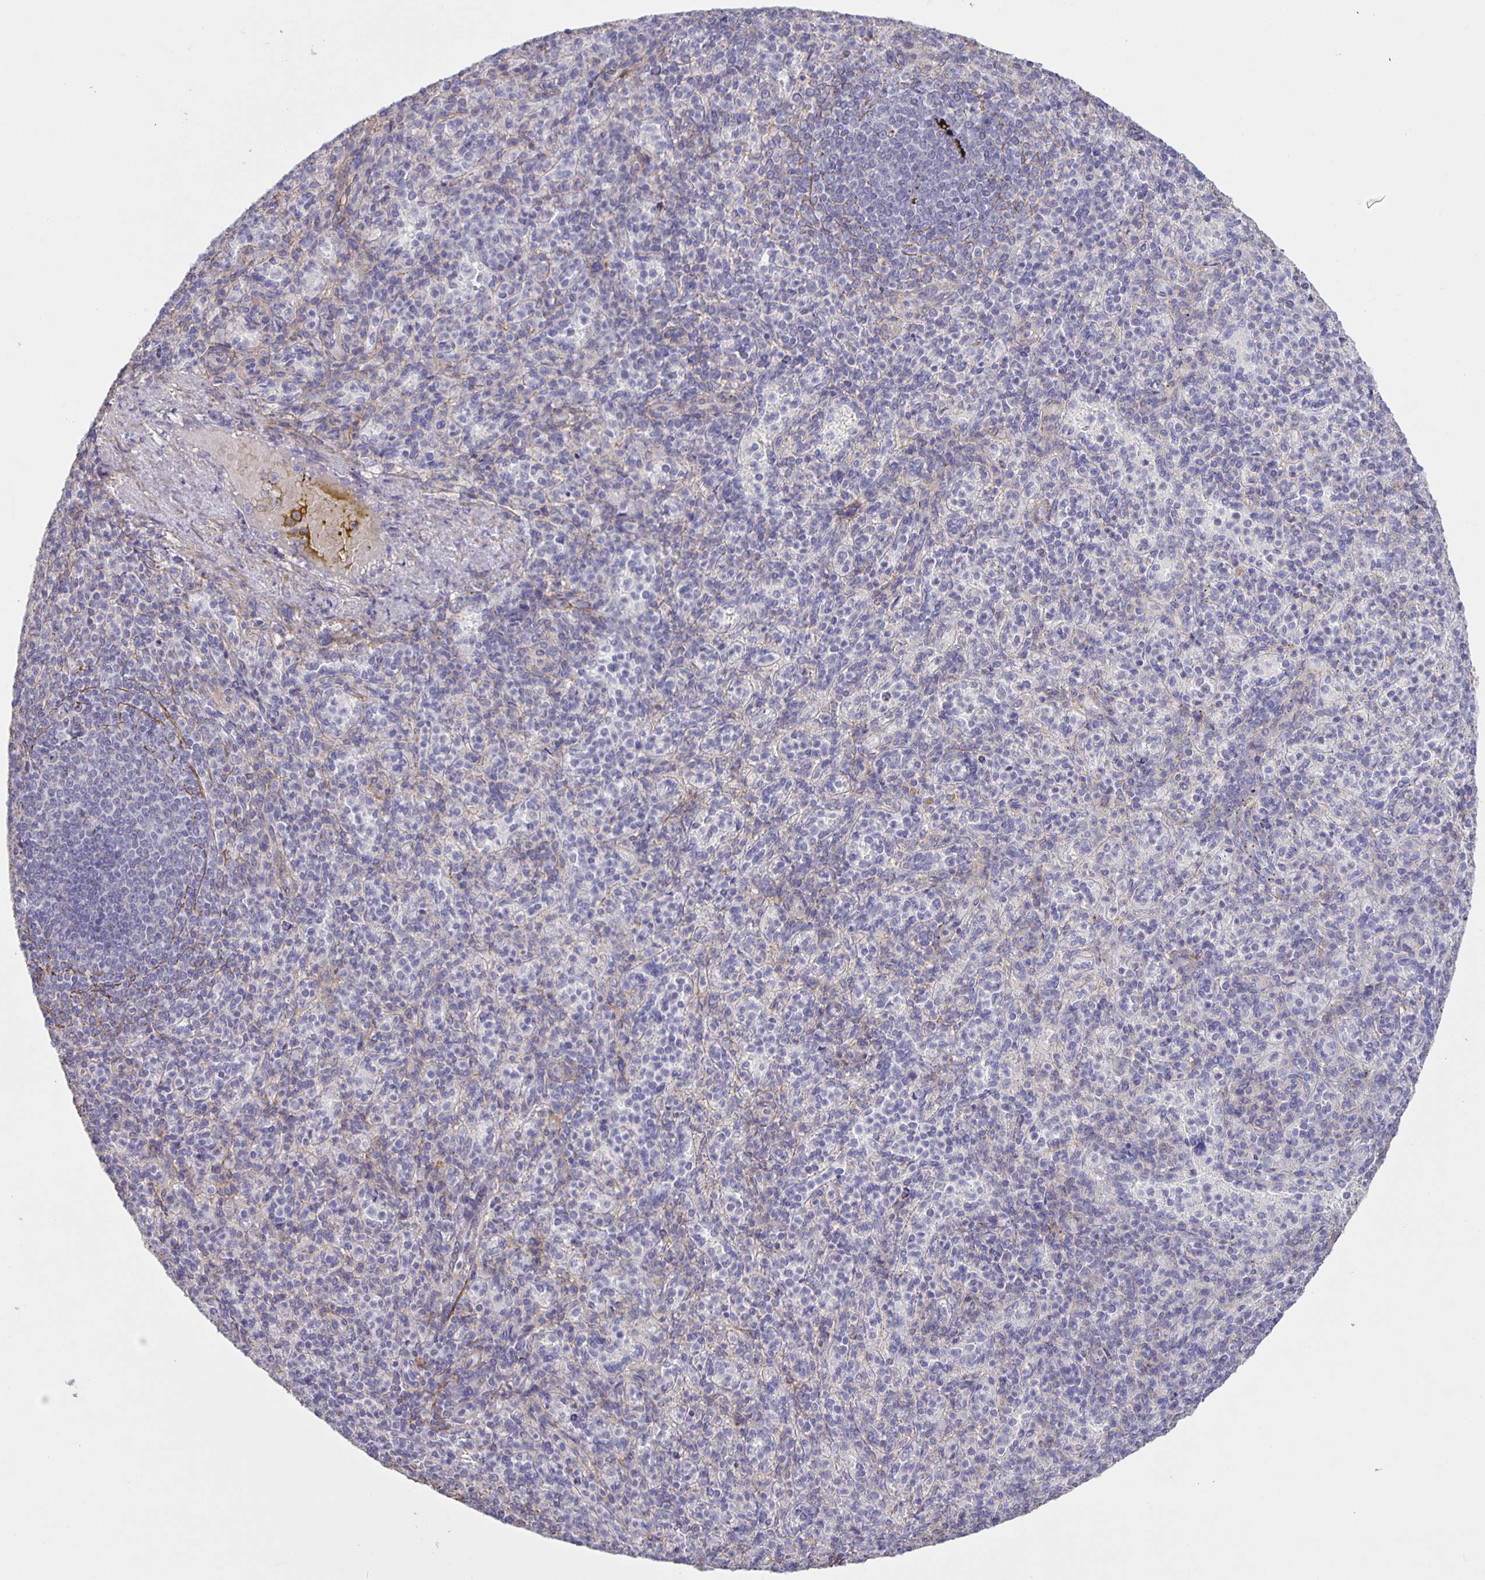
{"staining": {"intensity": "negative", "quantity": "none", "location": "none"}, "tissue": "spleen", "cell_type": "Cells in red pulp", "image_type": "normal", "snomed": [{"axis": "morphology", "description": "Normal tissue, NOS"}, {"axis": "topography", "description": "Spleen"}], "caption": "This is an IHC histopathology image of benign human spleen. There is no staining in cells in red pulp.", "gene": "SRCIN1", "patient": {"sex": "female", "age": 74}}